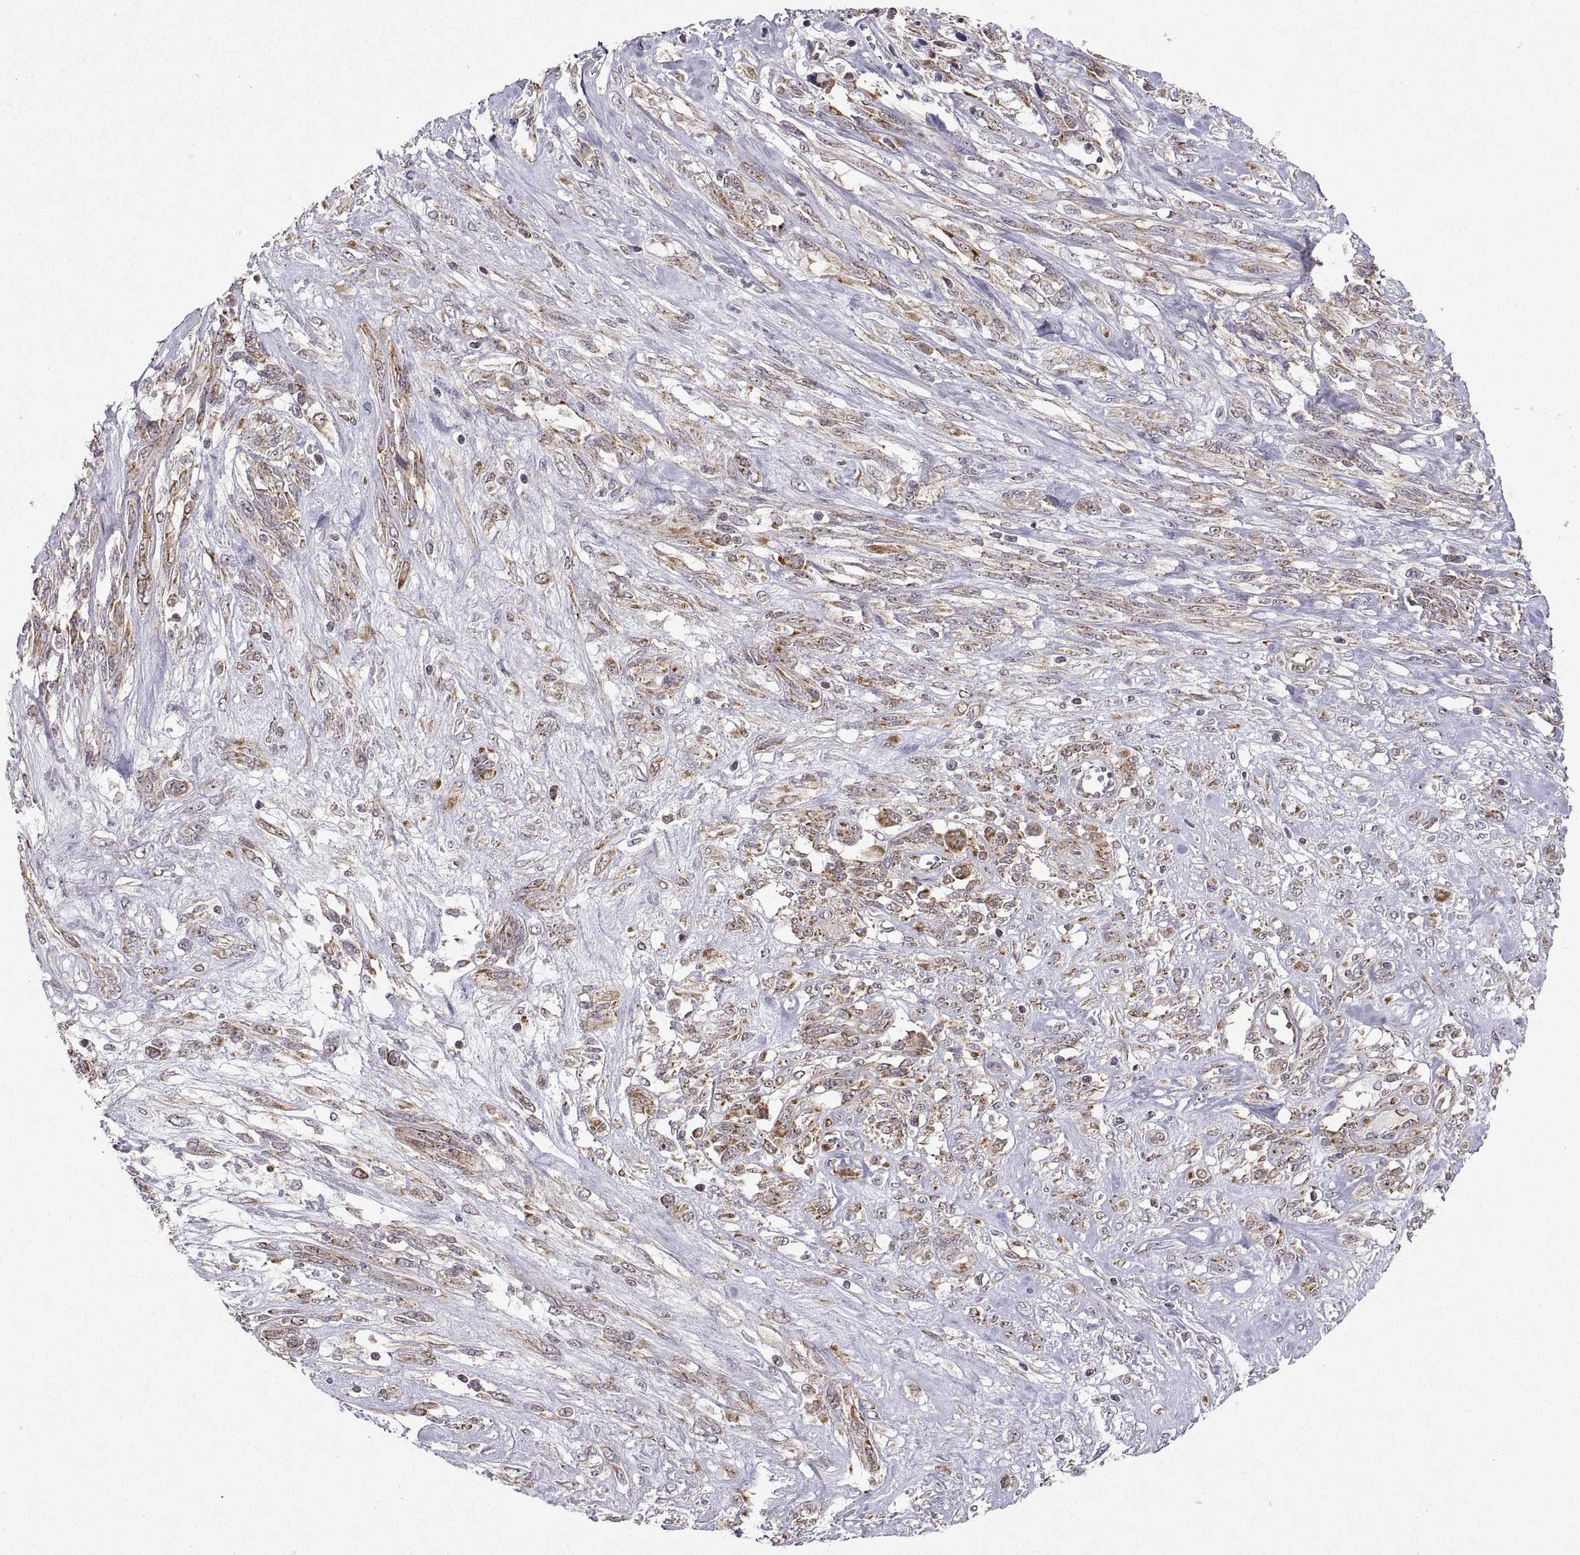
{"staining": {"intensity": "moderate", "quantity": "25%-75%", "location": "cytoplasmic/membranous"}, "tissue": "melanoma", "cell_type": "Tumor cells", "image_type": "cancer", "snomed": [{"axis": "morphology", "description": "Malignant melanoma, NOS"}, {"axis": "topography", "description": "Skin"}], "caption": "A histopathology image of human melanoma stained for a protein displays moderate cytoplasmic/membranous brown staining in tumor cells.", "gene": "MANBAL", "patient": {"sex": "female", "age": 91}}